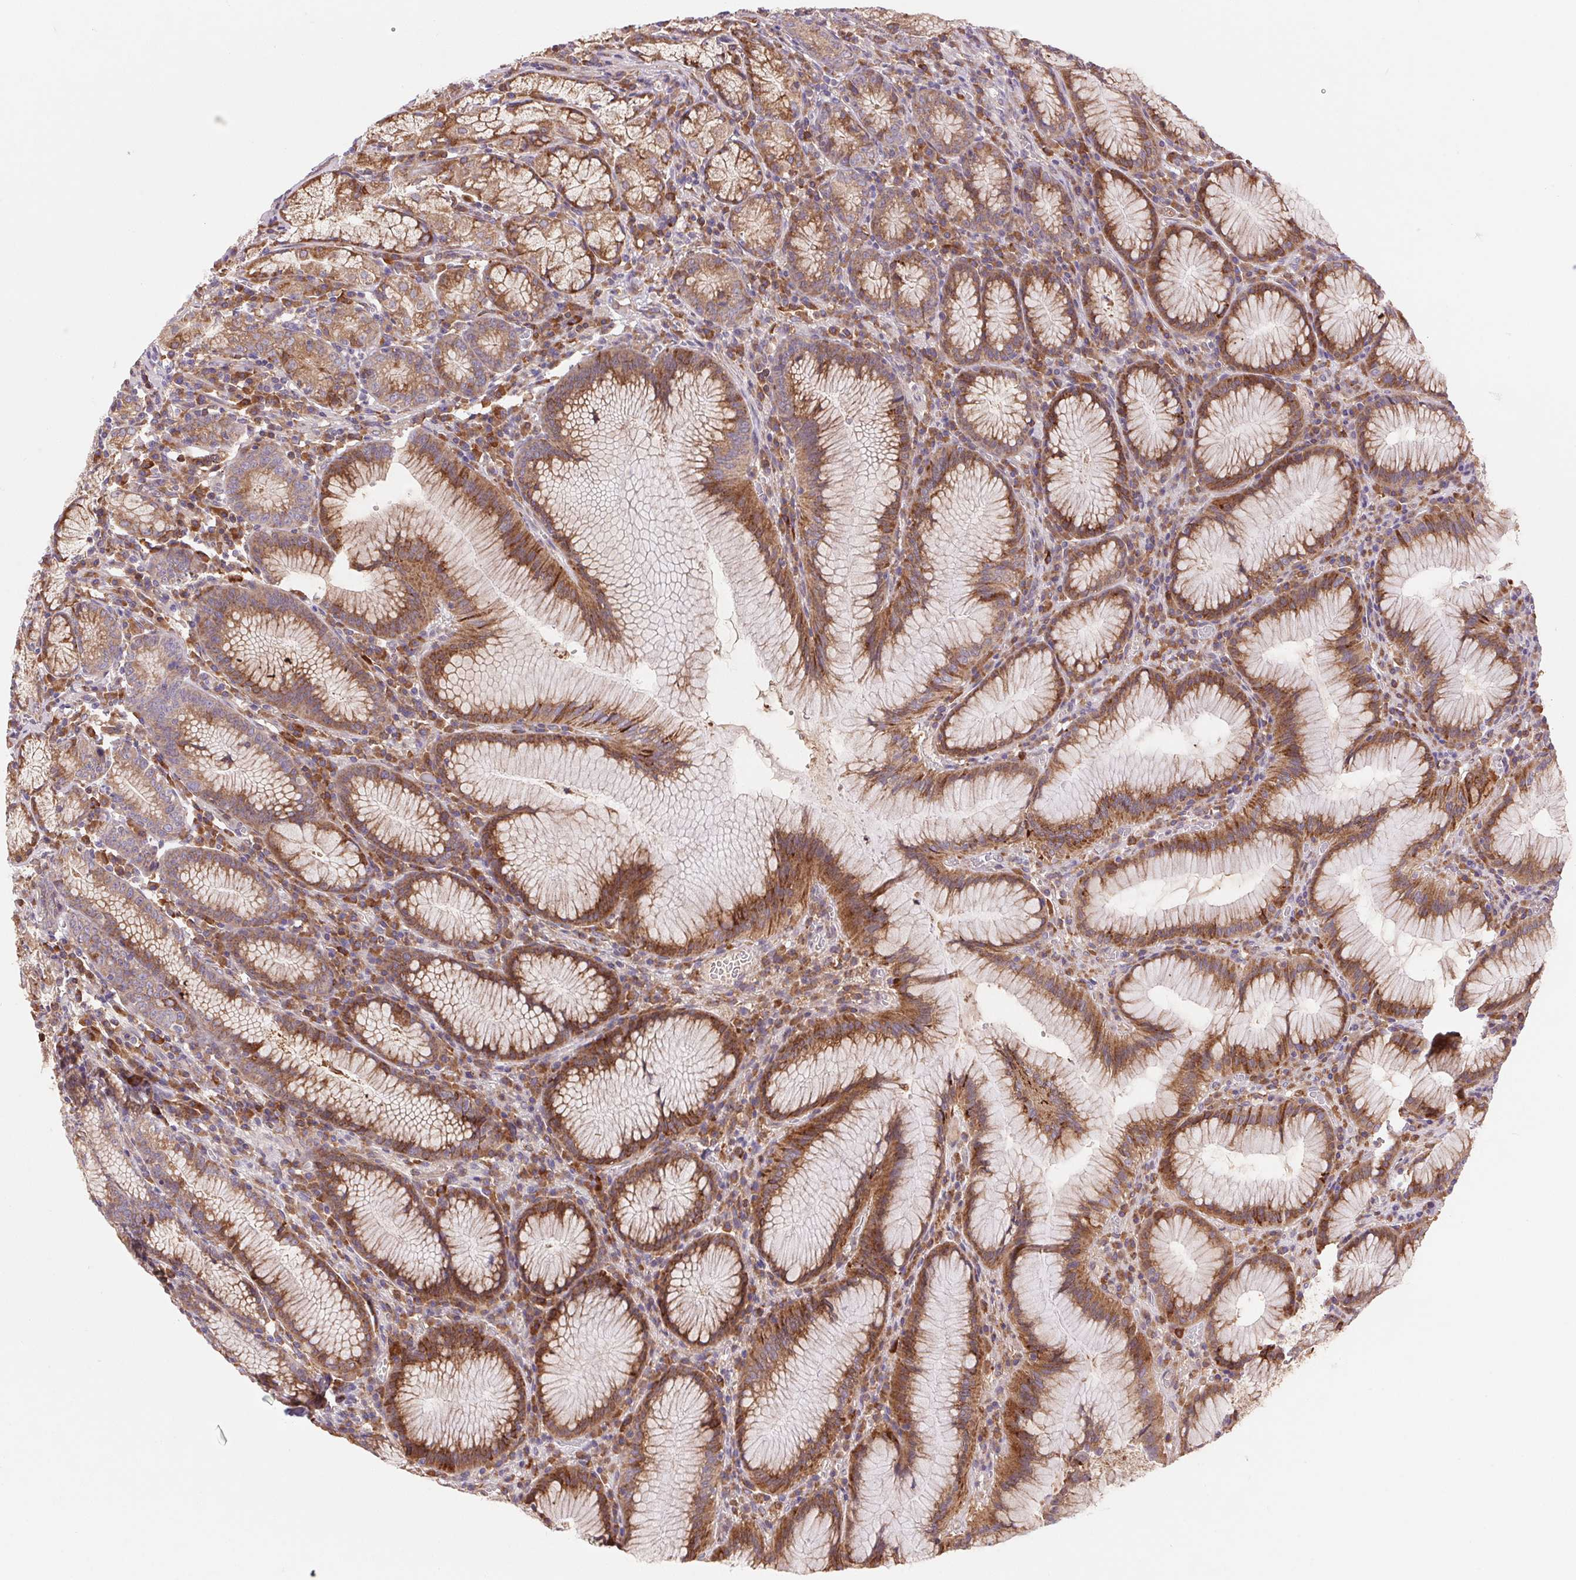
{"staining": {"intensity": "strong", "quantity": "25%-75%", "location": "cytoplasmic/membranous"}, "tissue": "stomach", "cell_type": "Glandular cells", "image_type": "normal", "snomed": [{"axis": "morphology", "description": "Normal tissue, NOS"}, {"axis": "topography", "description": "Stomach"}], "caption": "A high-resolution micrograph shows IHC staining of unremarkable stomach, which shows strong cytoplasmic/membranous staining in approximately 25%-75% of glandular cells.", "gene": "KLHL20", "patient": {"sex": "male", "age": 55}}